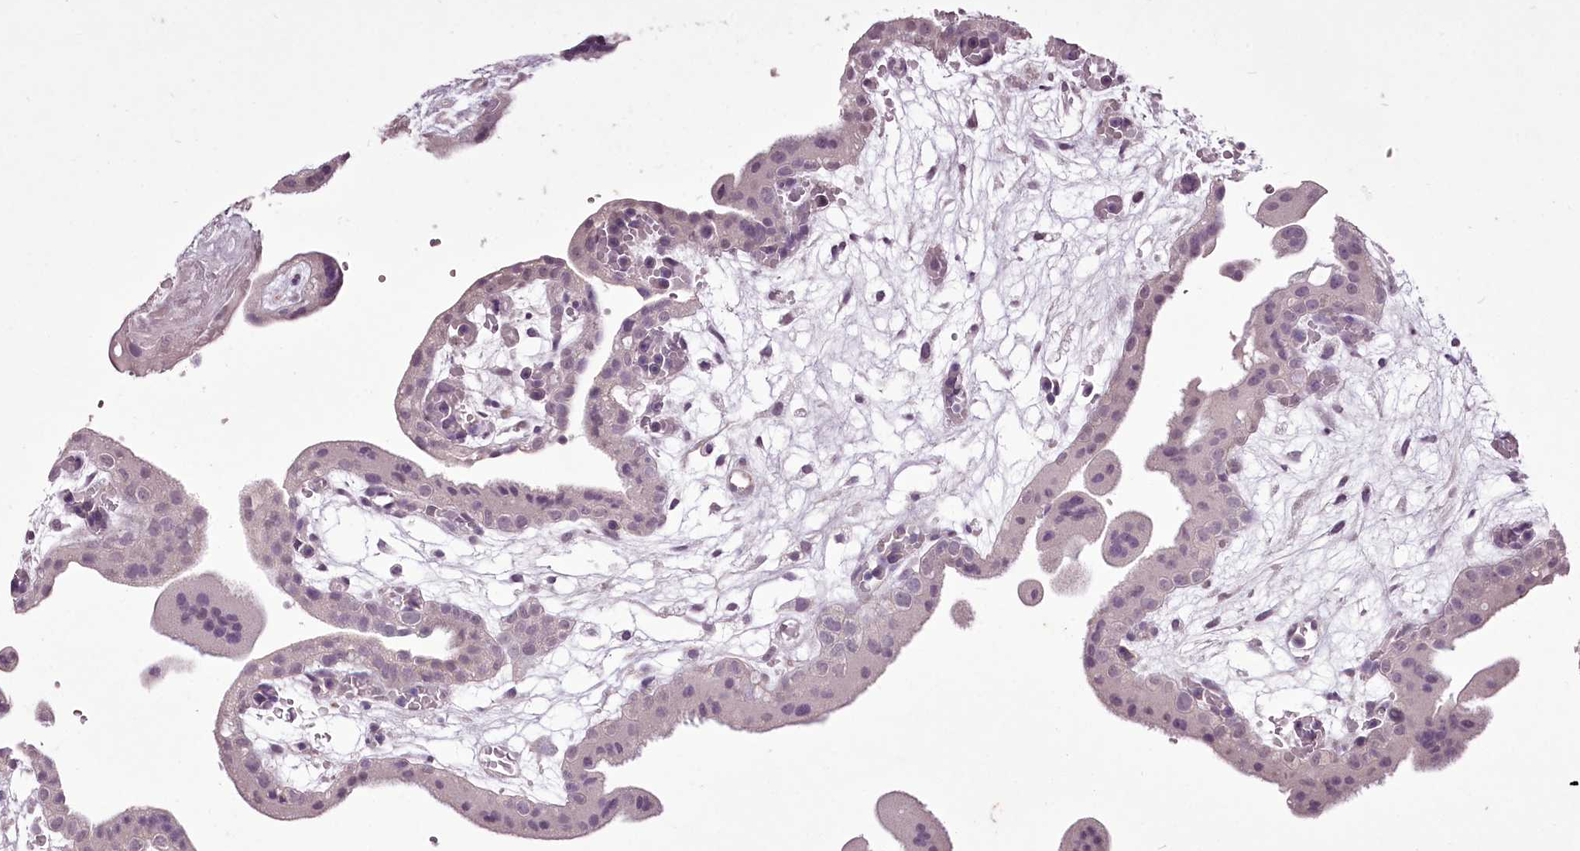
{"staining": {"intensity": "negative", "quantity": "none", "location": "none"}, "tissue": "placenta", "cell_type": "Decidual cells", "image_type": "normal", "snomed": [{"axis": "morphology", "description": "Normal tissue, NOS"}, {"axis": "topography", "description": "Placenta"}], "caption": "Immunohistochemistry of benign placenta shows no staining in decidual cells.", "gene": "C1orf56", "patient": {"sex": "female", "age": 18}}